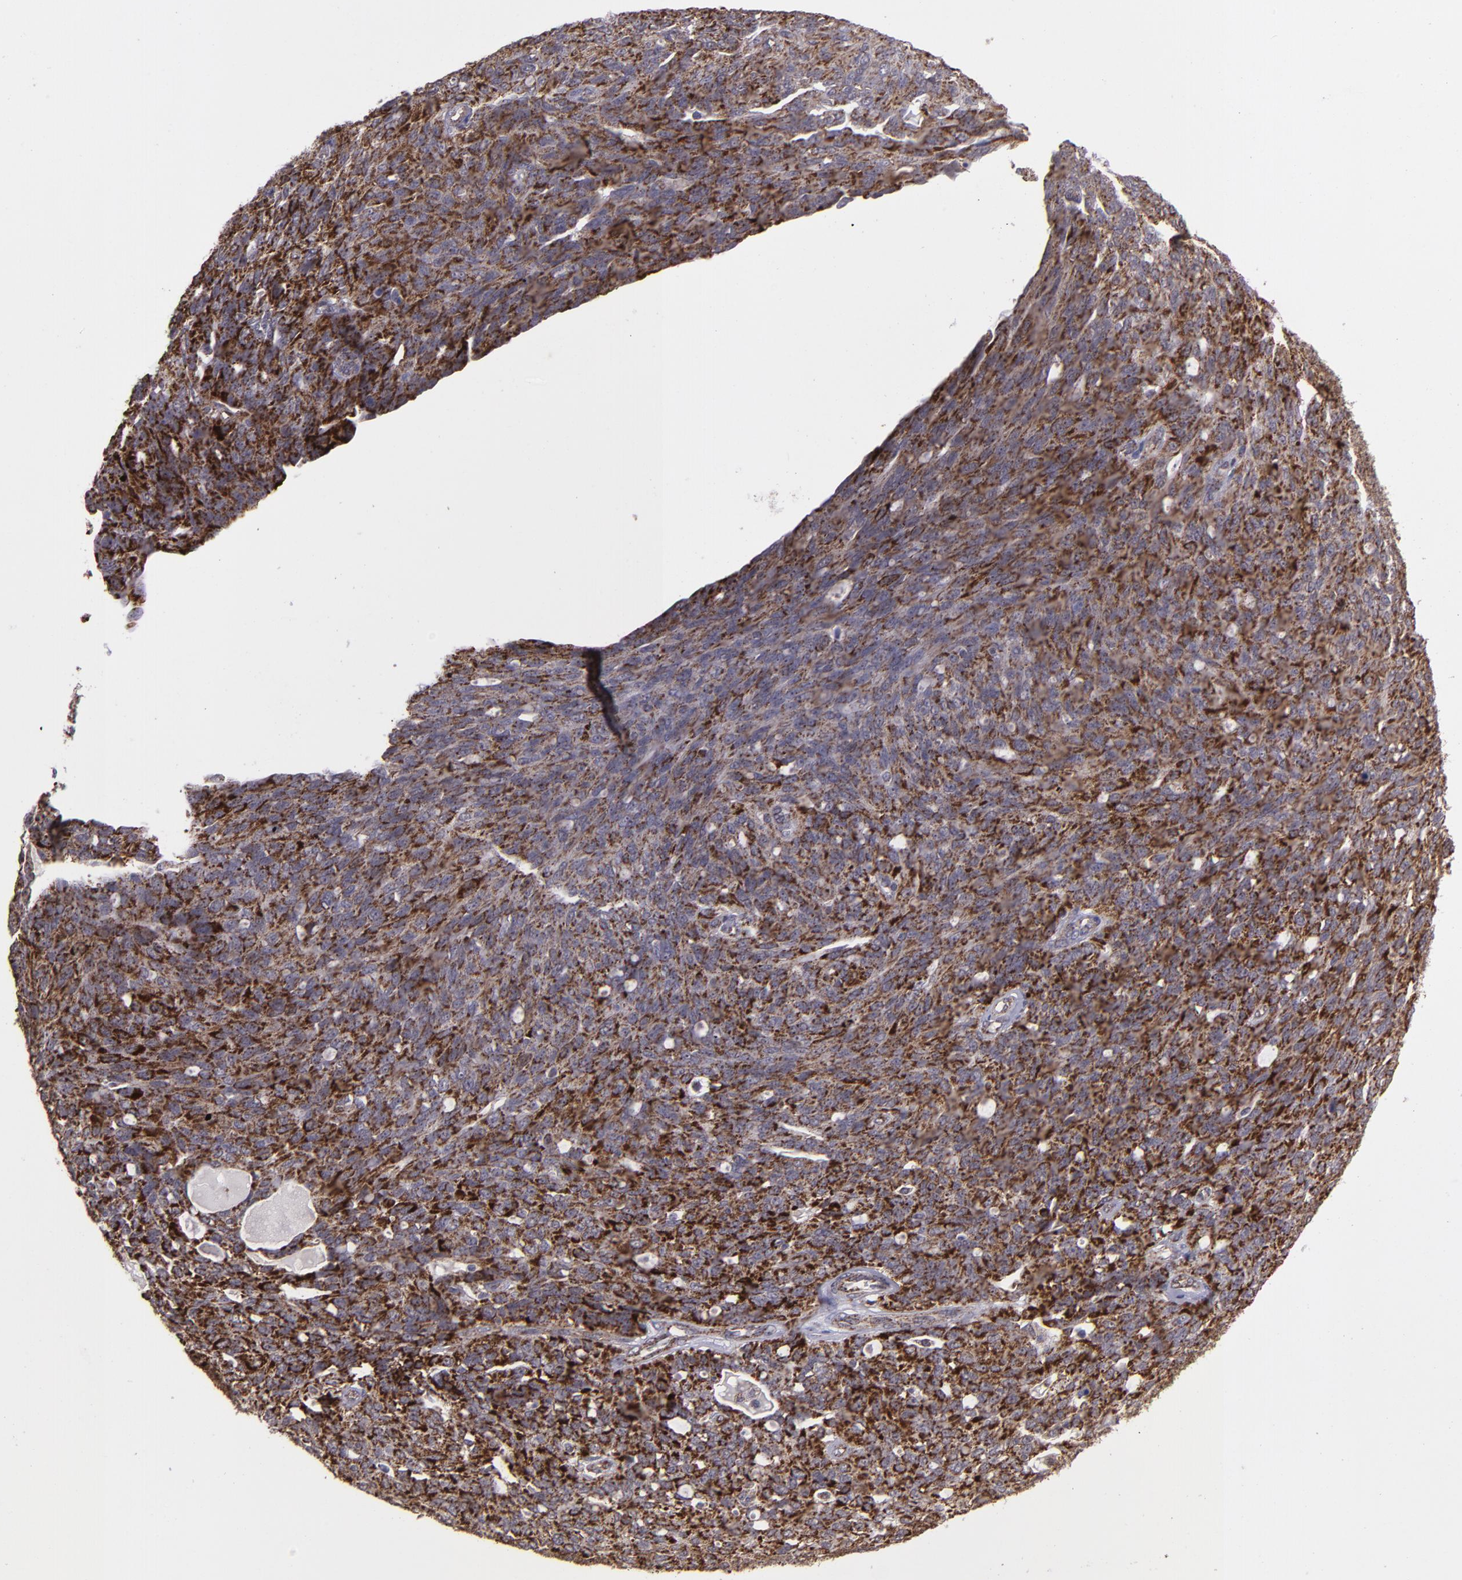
{"staining": {"intensity": "moderate", "quantity": ">75%", "location": "cytoplasmic/membranous"}, "tissue": "ovarian cancer", "cell_type": "Tumor cells", "image_type": "cancer", "snomed": [{"axis": "morphology", "description": "Carcinoma, endometroid"}, {"axis": "topography", "description": "Ovary"}], "caption": "This image reveals ovarian cancer stained with IHC to label a protein in brown. The cytoplasmic/membranous of tumor cells show moderate positivity for the protein. Nuclei are counter-stained blue.", "gene": "LONP1", "patient": {"sex": "female", "age": 60}}